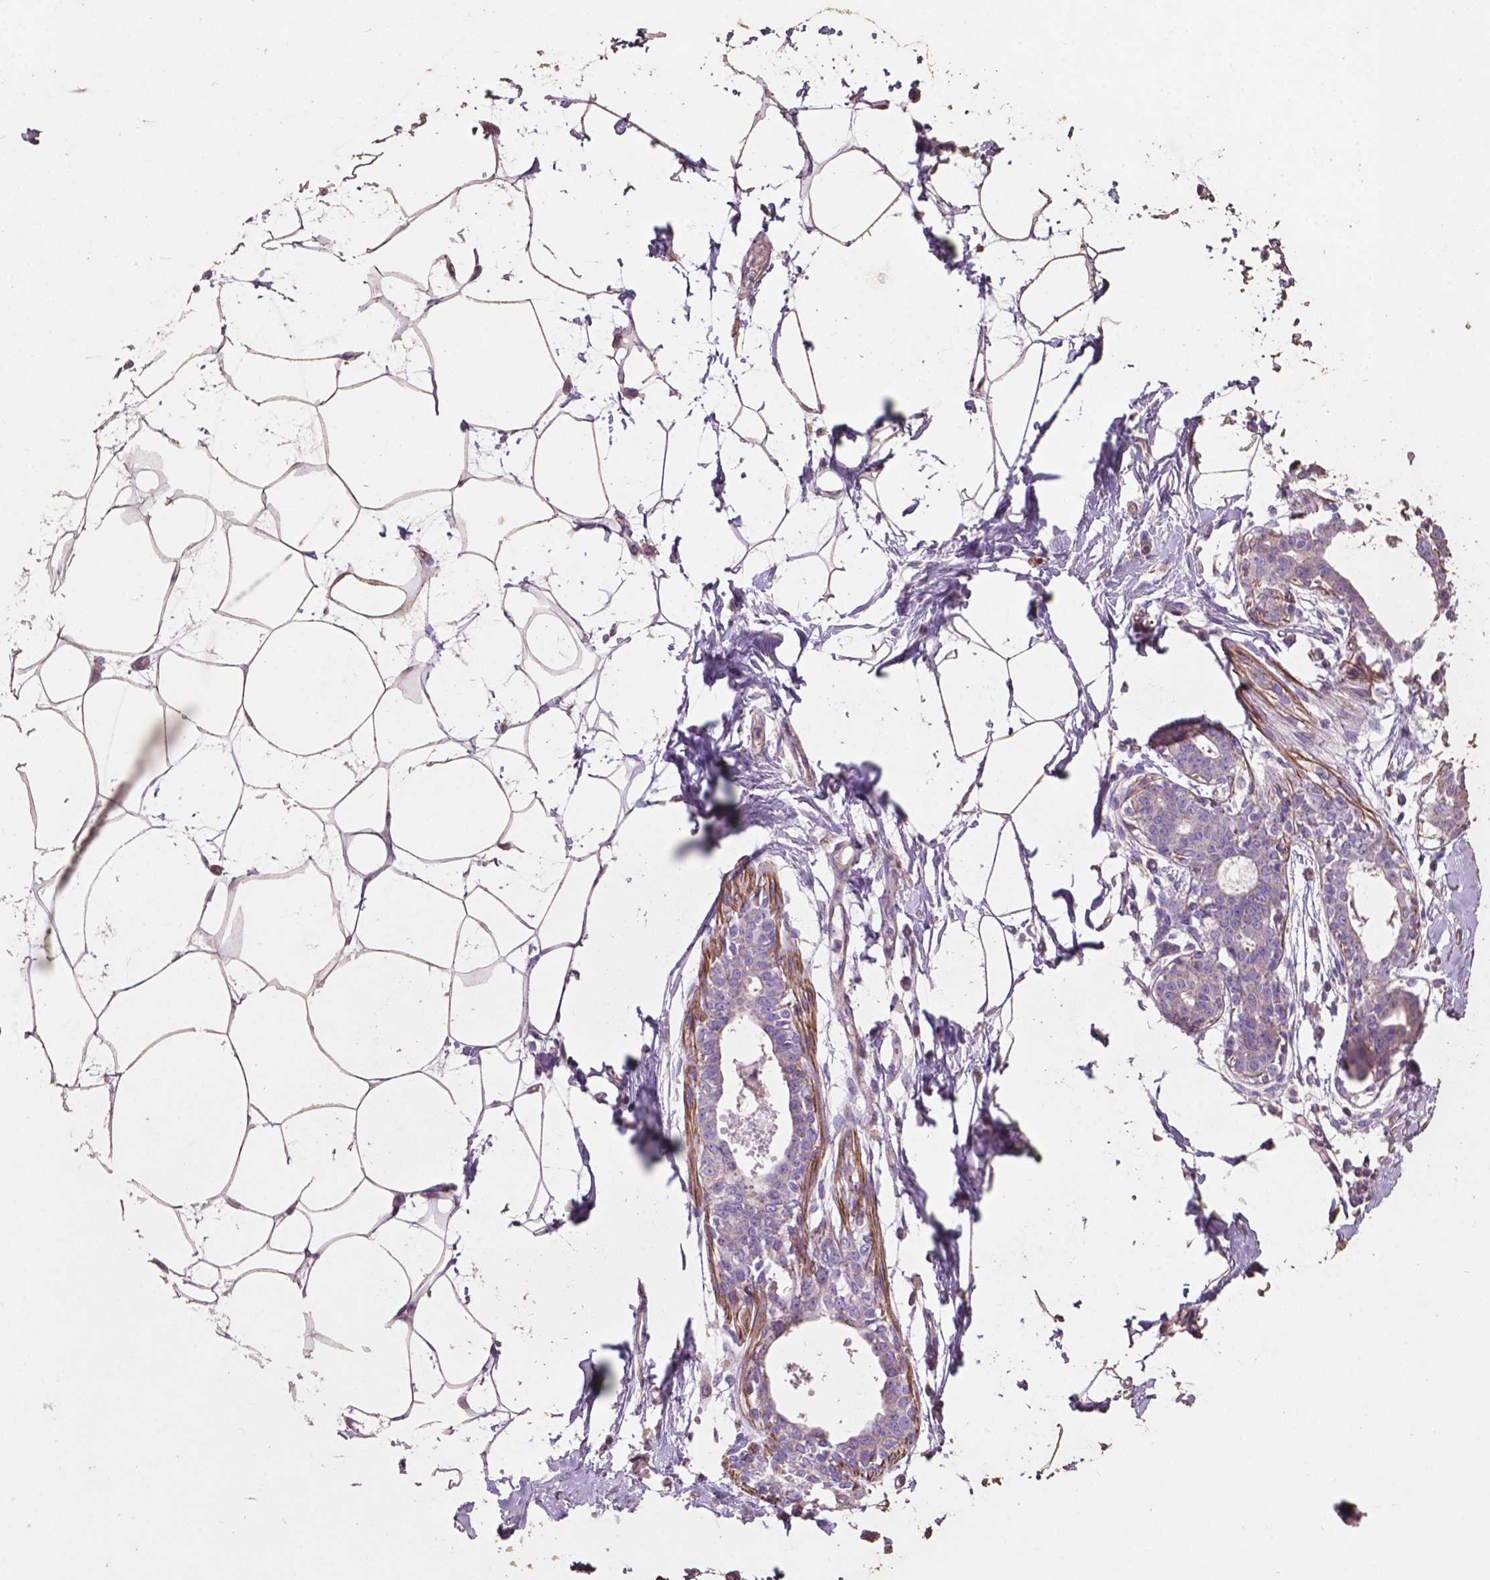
{"staining": {"intensity": "weak", "quantity": ">75%", "location": "cytoplasmic/membranous"}, "tissue": "breast", "cell_type": "Adipocytes", "image_type": "normal", "snomed": [{"axis": "morphology", "description": "Normal tissue, NOS"}, {"axis": "topography", "description": "Breast"}], "caption": "Protein analysis of unremarkable breast reveals weak cytoplasmic/membranous staining in approximately >75% of adipocytes.", "gene": "COMMD4", "patient": {"sex": "female", "age": 45}}